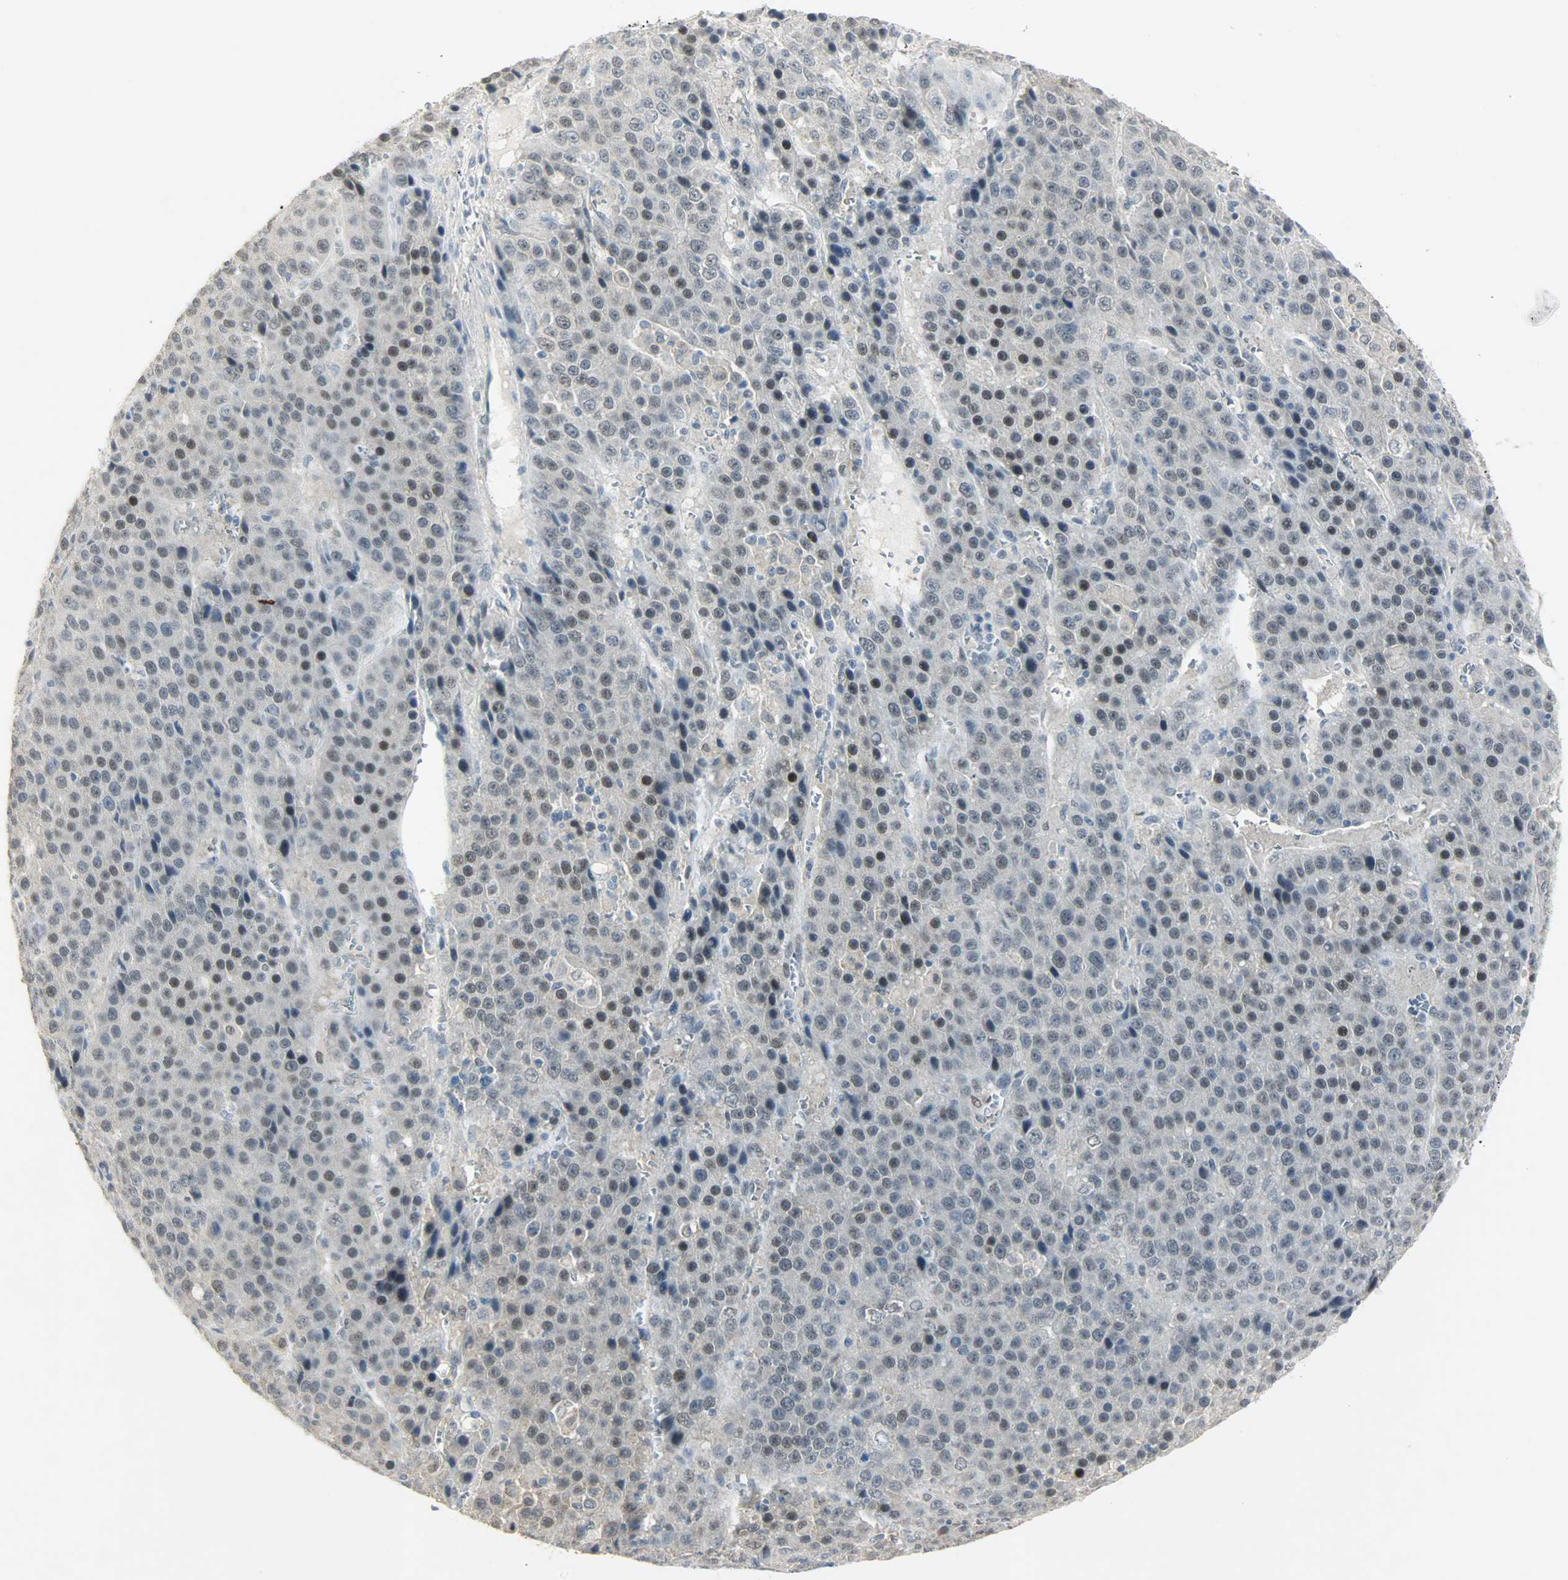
{"staining": {"intensity": "weak", "quantity": "<25%", "location": "nuclear"}, "tissue": "liver cancer", "cell_type": "Tumor cells", "image_type": "cancer", "snomed": [{"axis": "morphology", "description": "Carcinoma, Hepatocellular, NOS"}, {"axis": "topography", "description": "Liver"}], "caption": "Immunohistochemistry of human liver hepatocellular carcinoma displays no positivity in tumor cells.", "gene": "PPARG", "patient": {"sex": "female", "age": 53}}